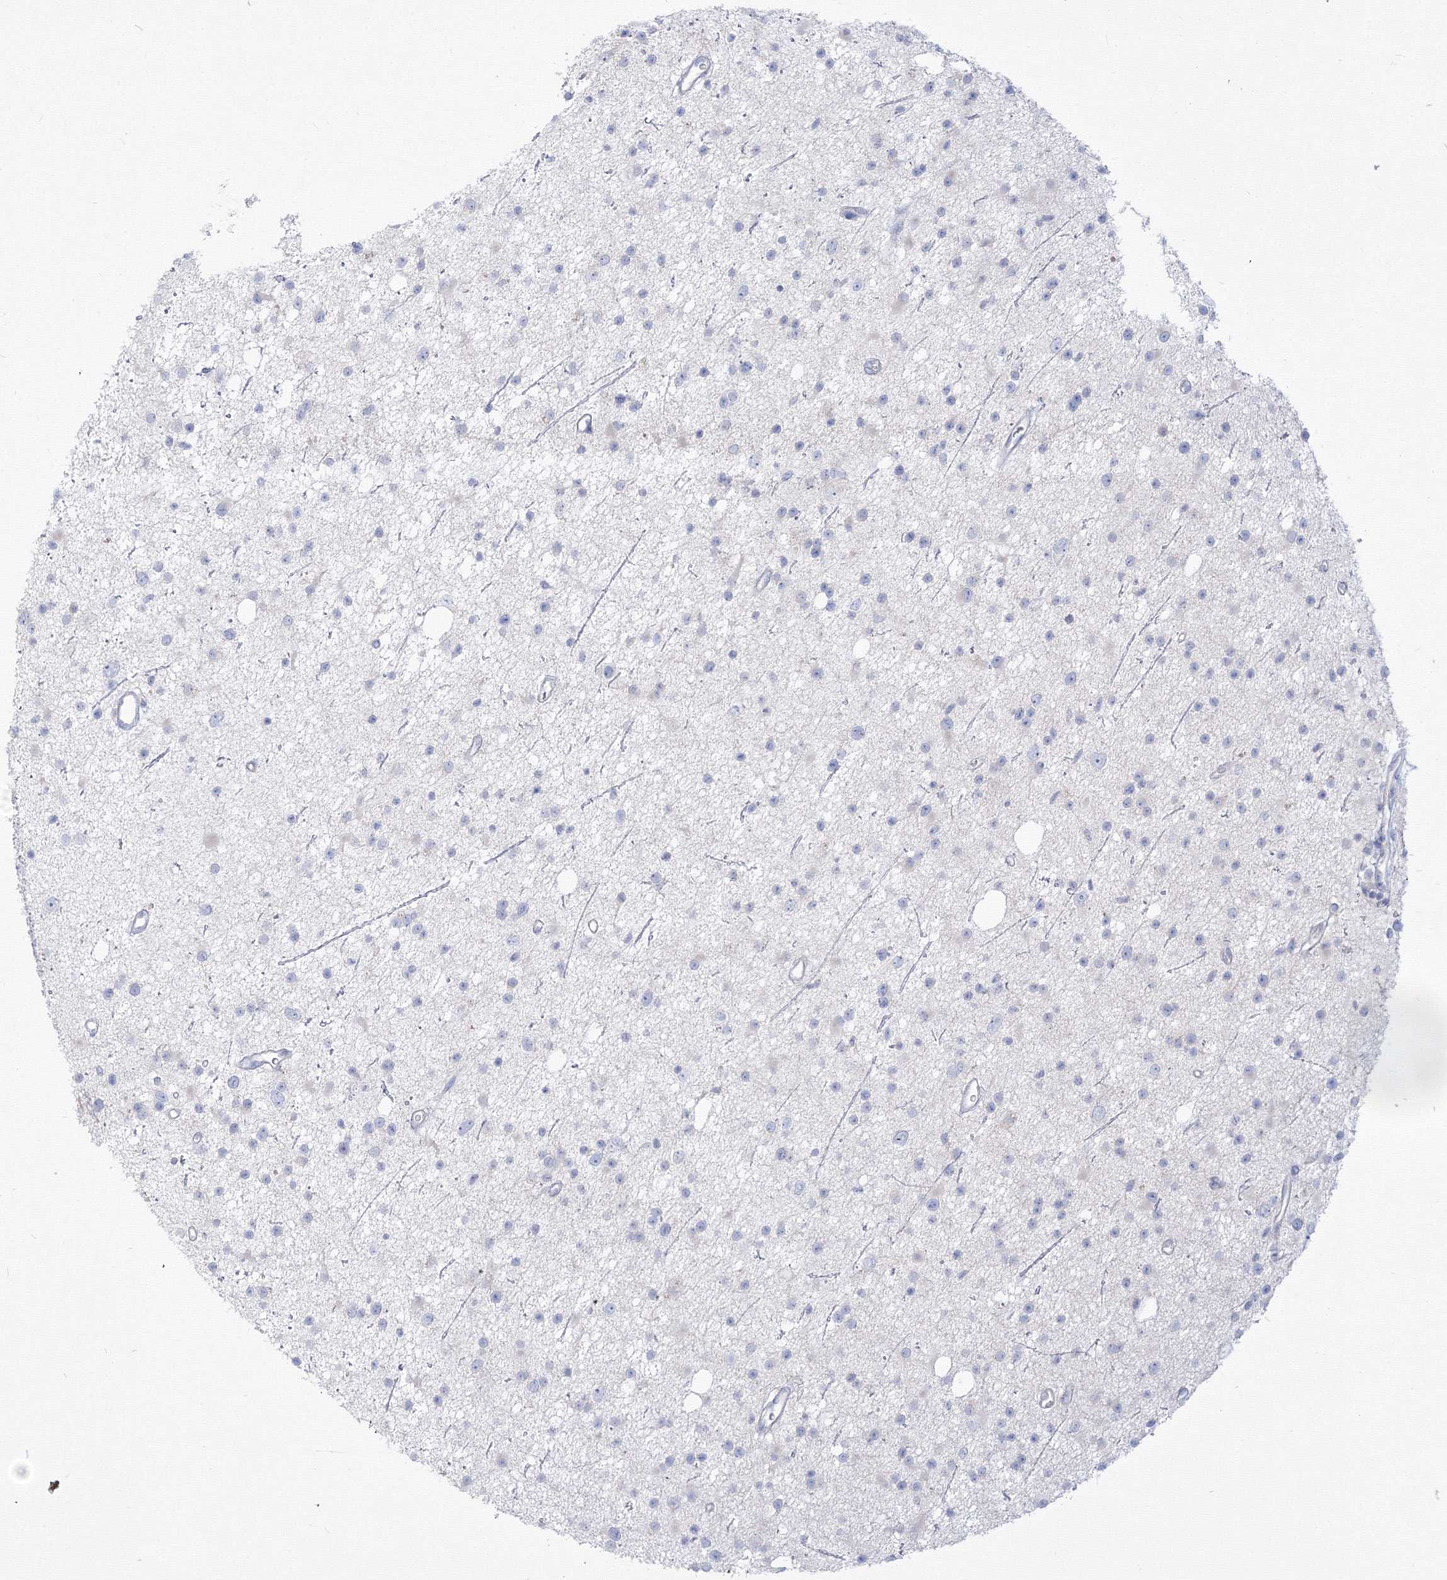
{"staining": {"intensity": "negative", "quantity": "none", "location": "none"}, "tissue": "glioma", "cell_type": "Tumor cells", "image_type": "cancer", "snomed": [{"axis": "morphology", "description": "Glioma, malignant, Low grade"}, {"axis": "topography", "description": "Cerebral cortex"}], "caption": "Tumor cells are negative for protein expression in human glioma.", "gene": "FBXL8", "patient": {"sex": "female", "age": 39}}